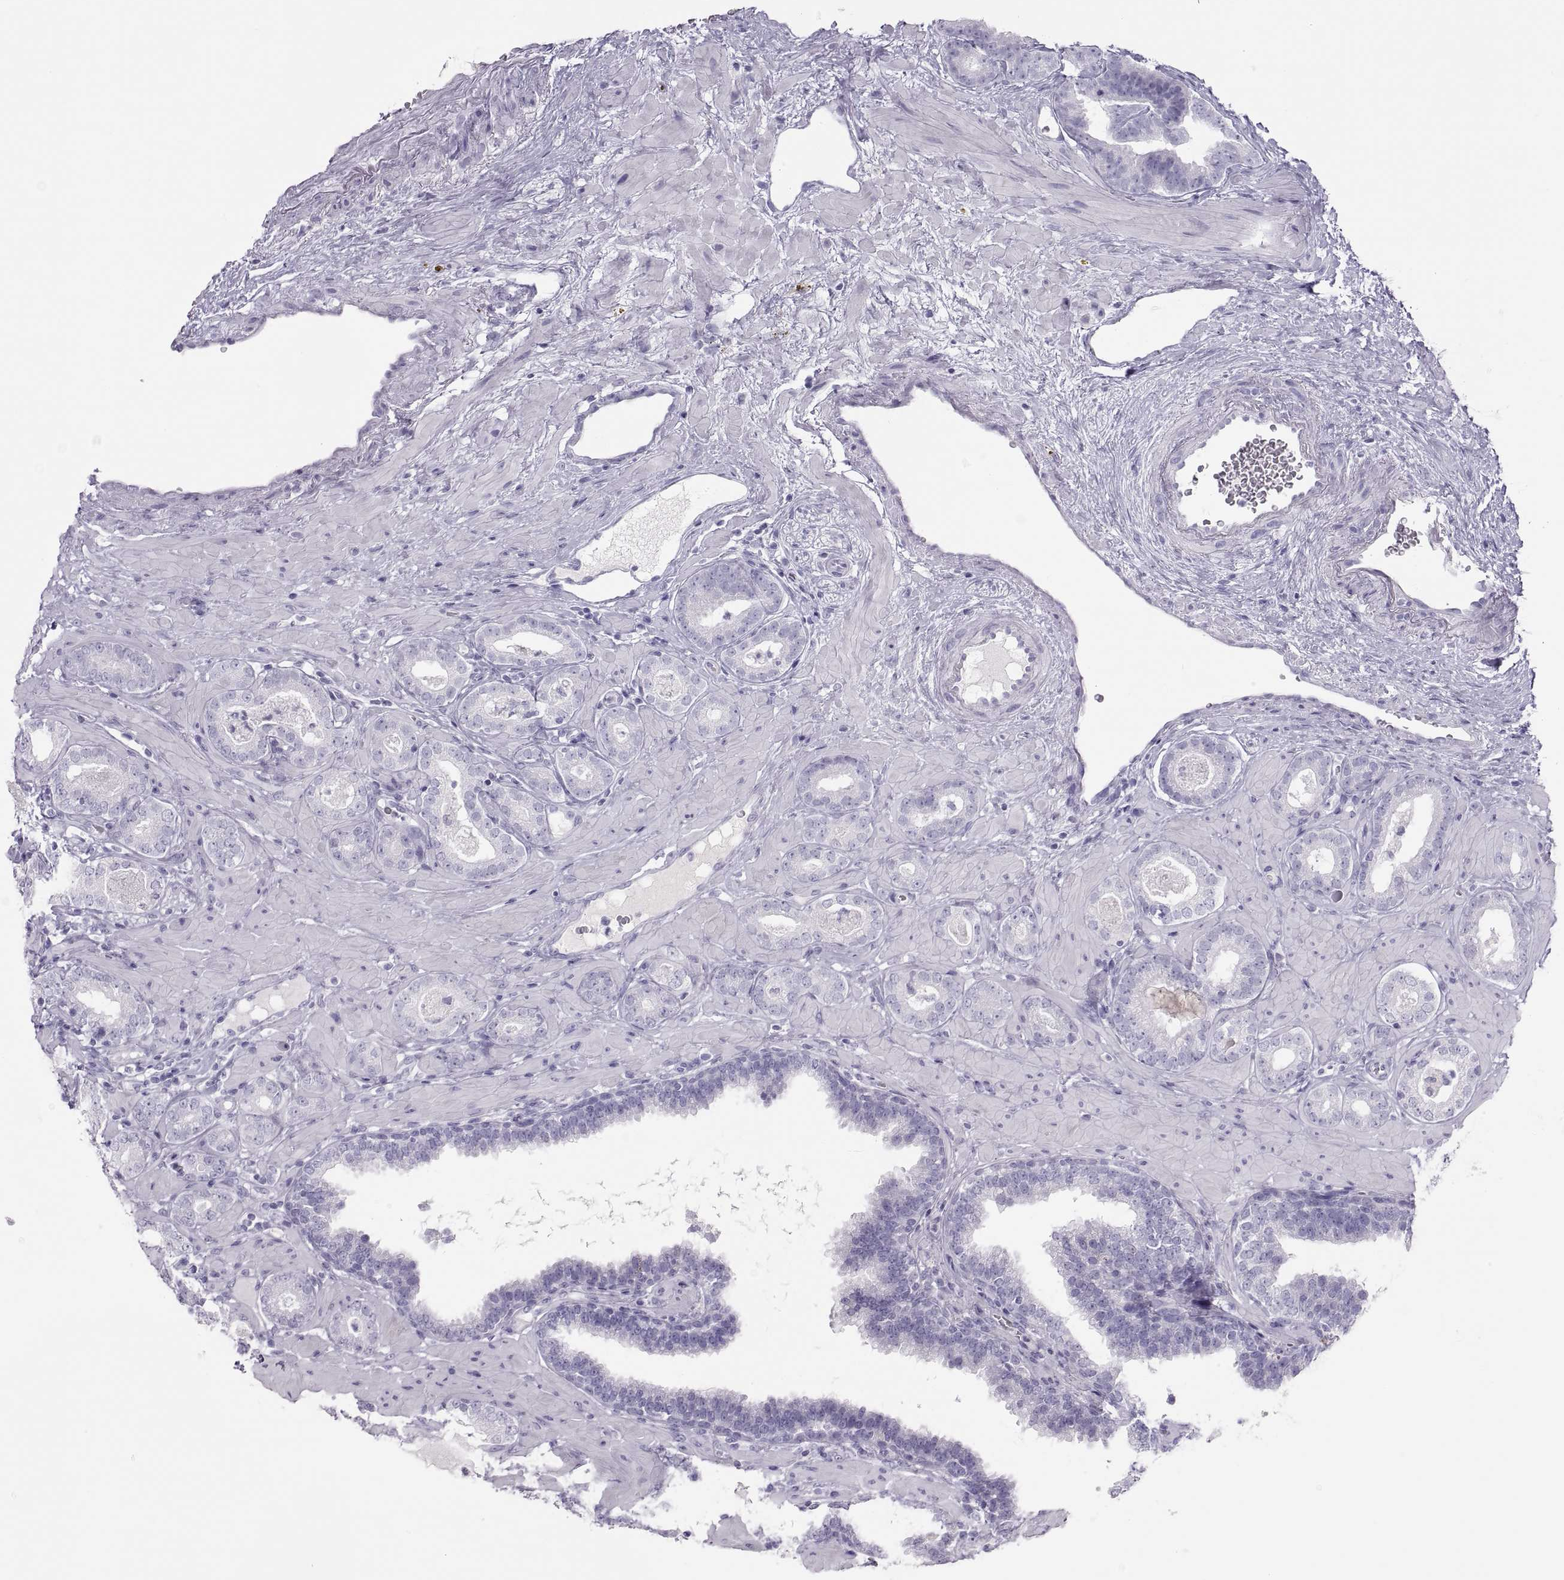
{"staining": {"intensity": "negative", "quantity": "none", "location": "none"}, "tissue": "prostate cancer", "cell_type": "Tumor cells", "image_type": "cancer", "snomed": [{"axis": "morphology", "description": "Adenocarcinoma, Low grade"}, {"axis": "topography", "description": "Prostate"}], "caption": "Immunohistochemistry (IHC) histopathology image of neoplastic tissue: human prostate adenocarcinoma (low-grade) stained with DAB (3,3'-diaminobenzidine) shows no significant protein staining in tumor cells.", "gene": "SEMG1", "patient": {"sex": "male", "age": 60}}